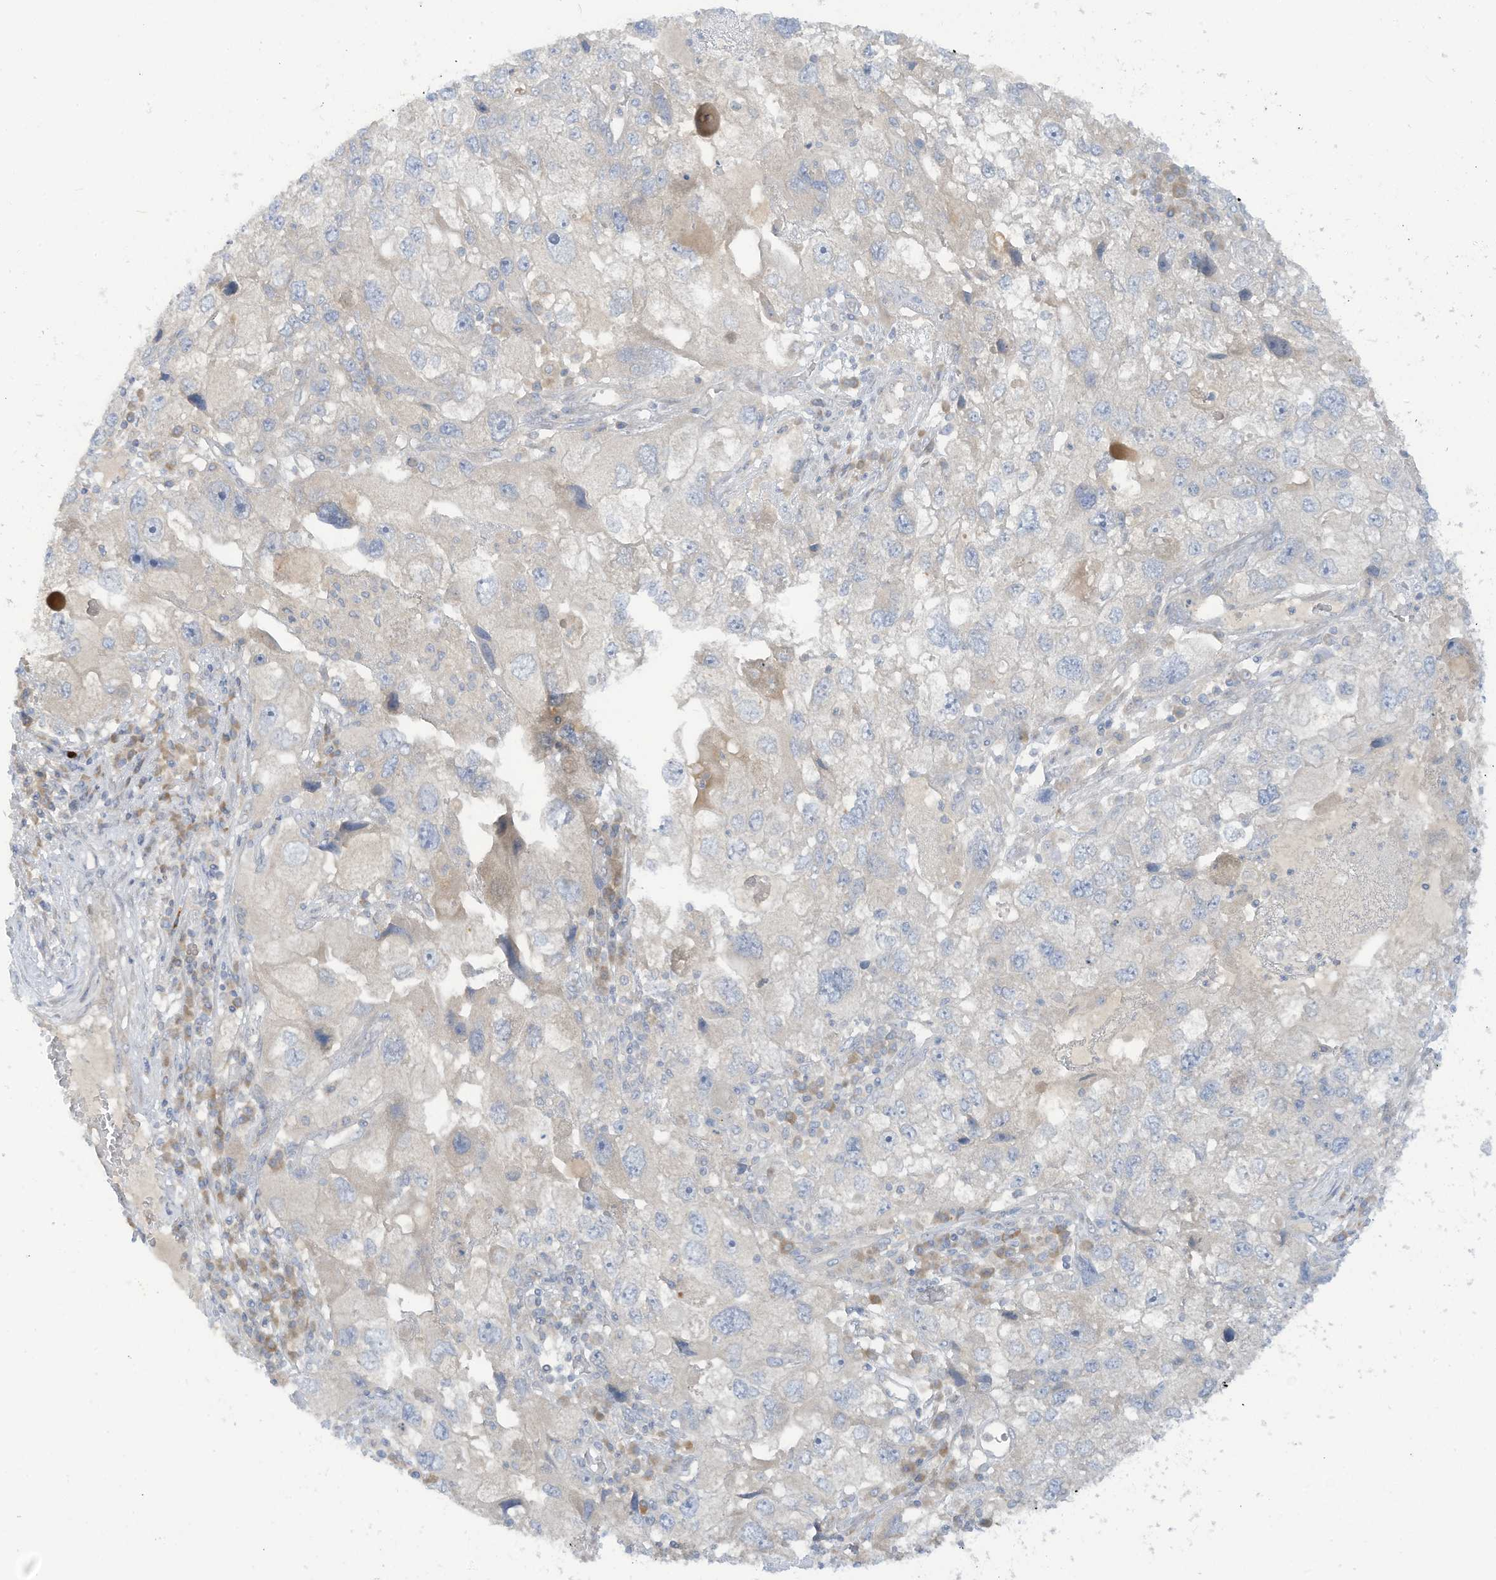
{"staining": {"intensity": "negative", "quantity": "none", "location": "none"}, "tissue": "endometrial cancer", "cell_type": "Tumor cells", "image_type": "cancer", "snomed": [{"axis": "morphology", "description": "Adenocarcinoma, NOS"}, {"axis": "topography", "description": "Endometrium"}], "caption": "An immunohistochemistry (IHC) micrograph of endometrial cancer is shown. There is no staining in tumor cells of endometrial cancer.", "gene": "LRRN2", "patient": {"sex": "female", "age": 49}}